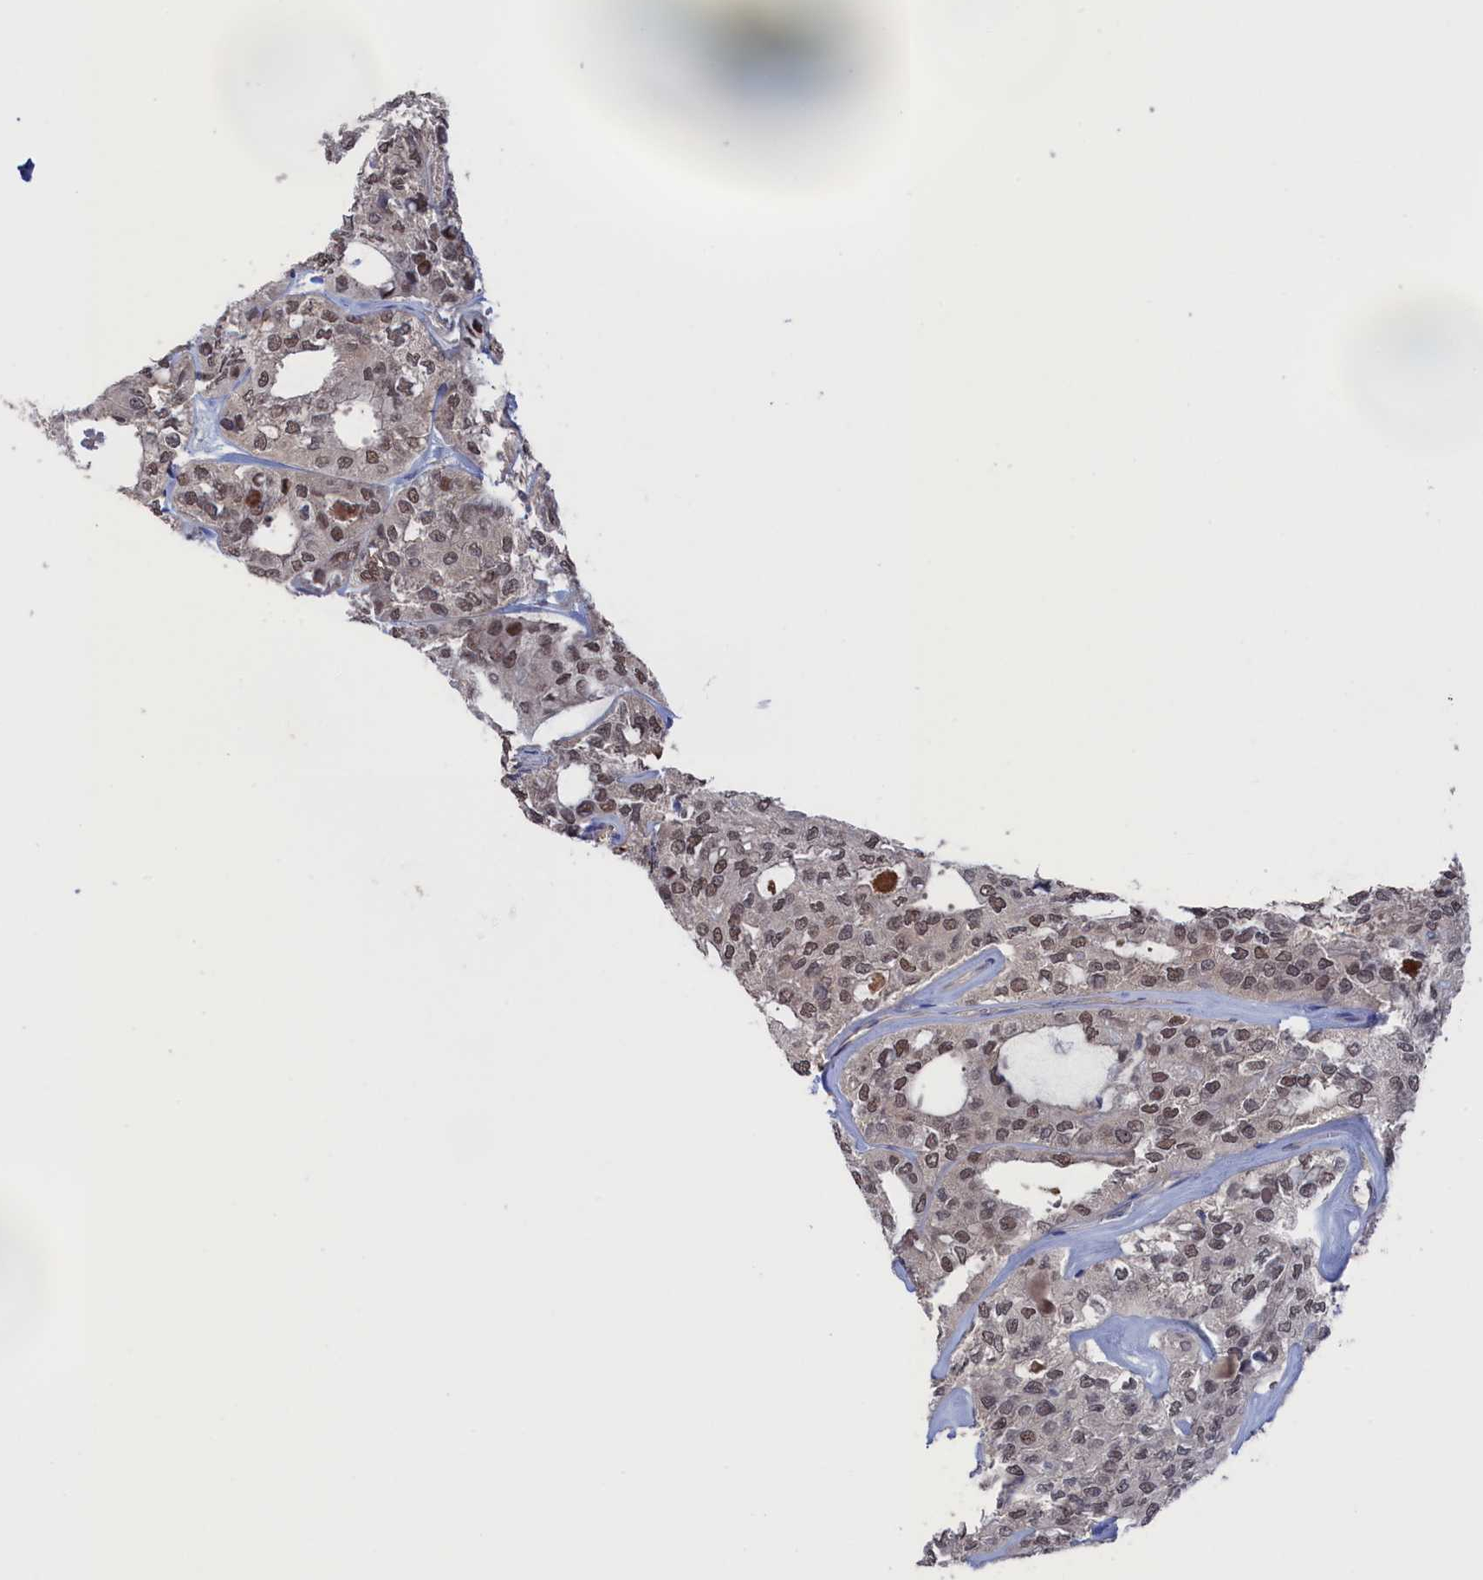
{"staining": {"intensity": "moderate", "quantity": ">75%", "location": "nuclear"}, "tissue": "thyroid cancer", "cell_type": "Tumor cells", "image_type": "cancer", "snomed": [{"axis": "morphology", "description": "Follicular adenoma carcinoma, NOS"}, {"axis": "topography", "description": "Thyroid gland"}], "caption": "Follicular adenoma carcinoma (thyroid) stained with immunohistochemistry demonstrates moderate nuclear expression in approximately >75% of tumor cells.", "gene": "NUTF2", "patient": {"sex": "male", "age": 75}}